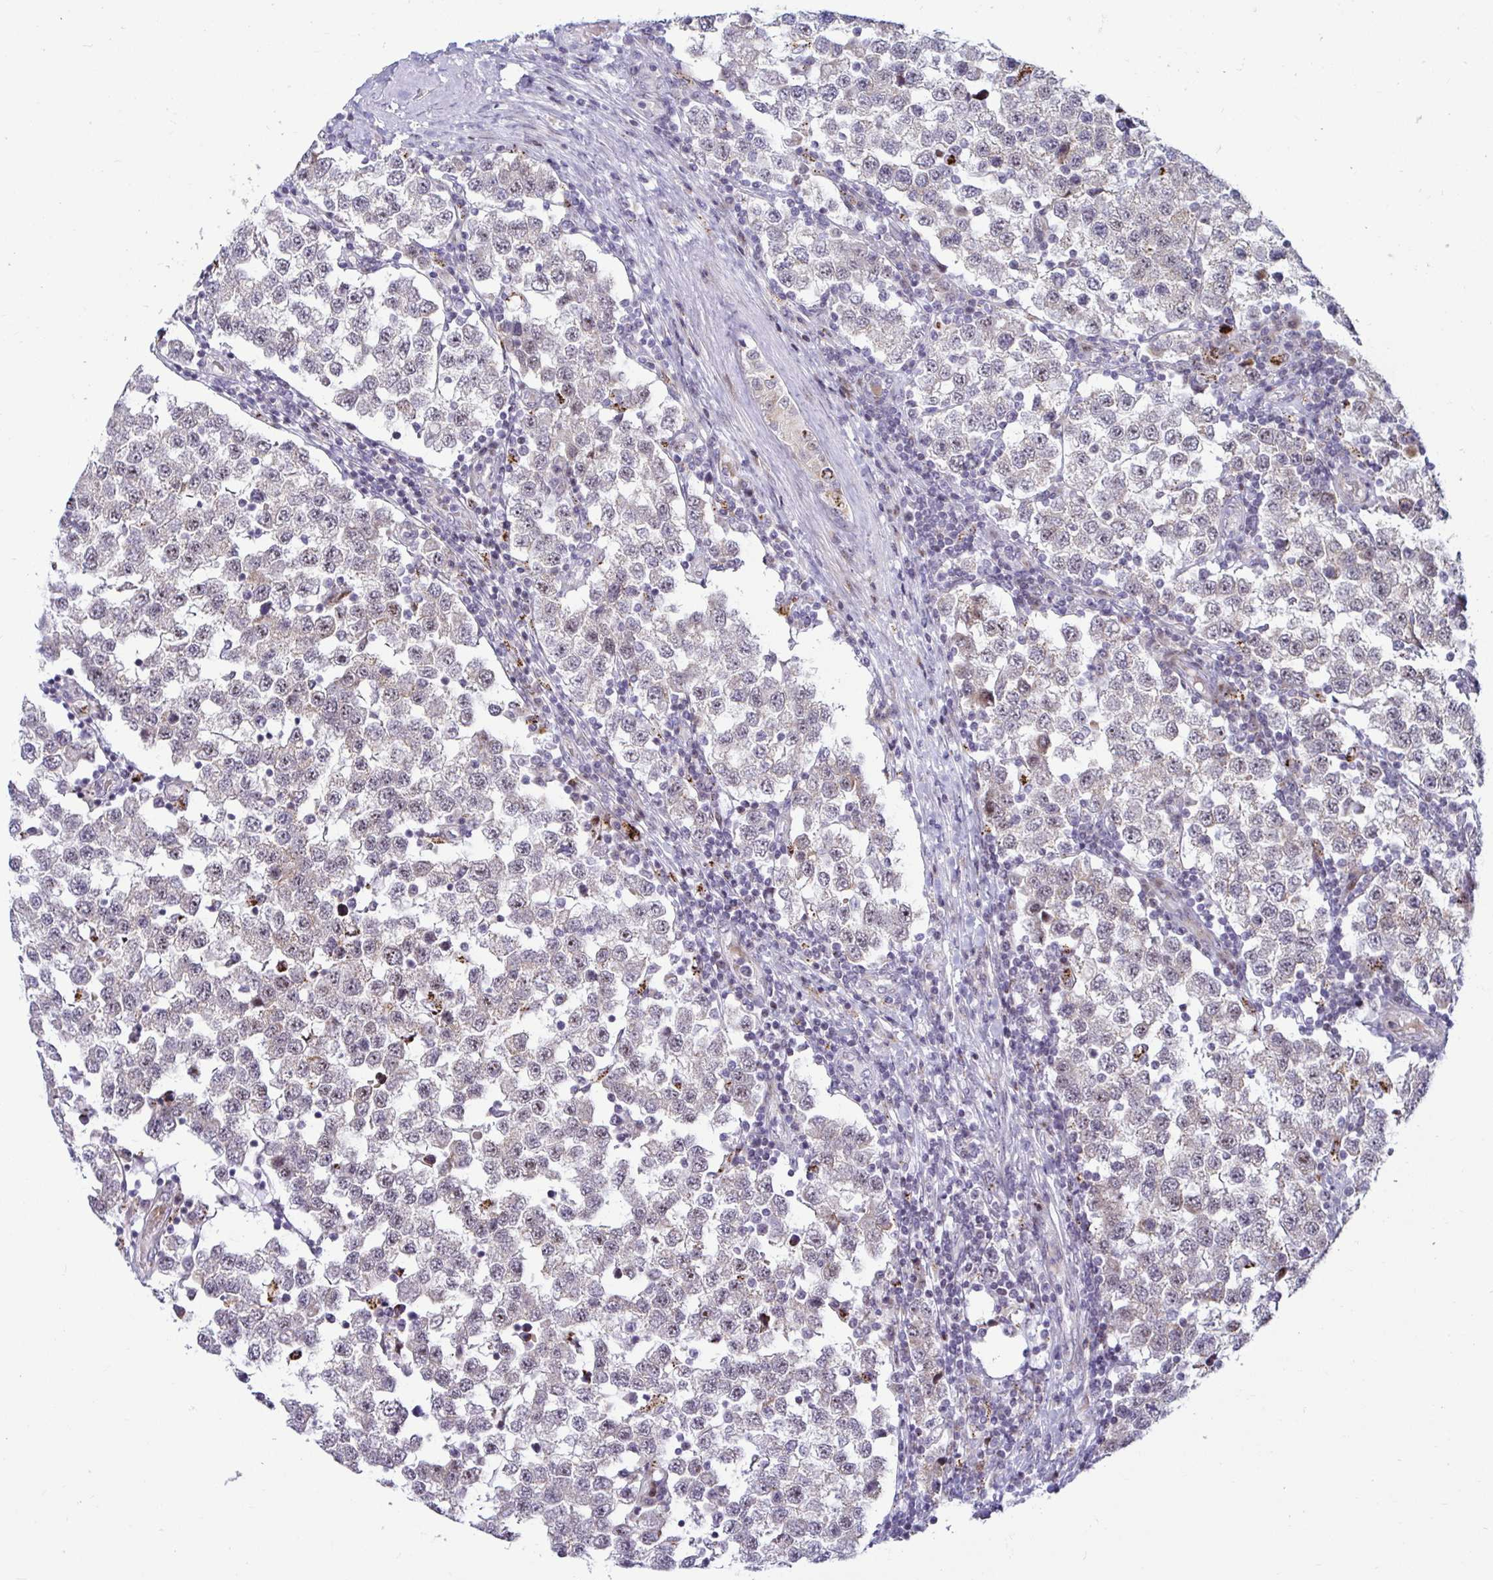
{"staining": {"intensity": "weak", "quantity": "<25%", "location": "cytoplasmic/membranous"}, "tissue": "testis cancer", "cell_type": "Tumor cells", "image_type": "cancer", "snomed": [{"axis": "morphology", "description": "Seminoma, NOS"}, {"axis": "topography", "description": "Testis"}], "caption": "The image demonstrates no significant expression in tumor cells of testis cancer (seminoma).", "gene": "DZIP1", "patient": {"sex": "male", "age": 34}}